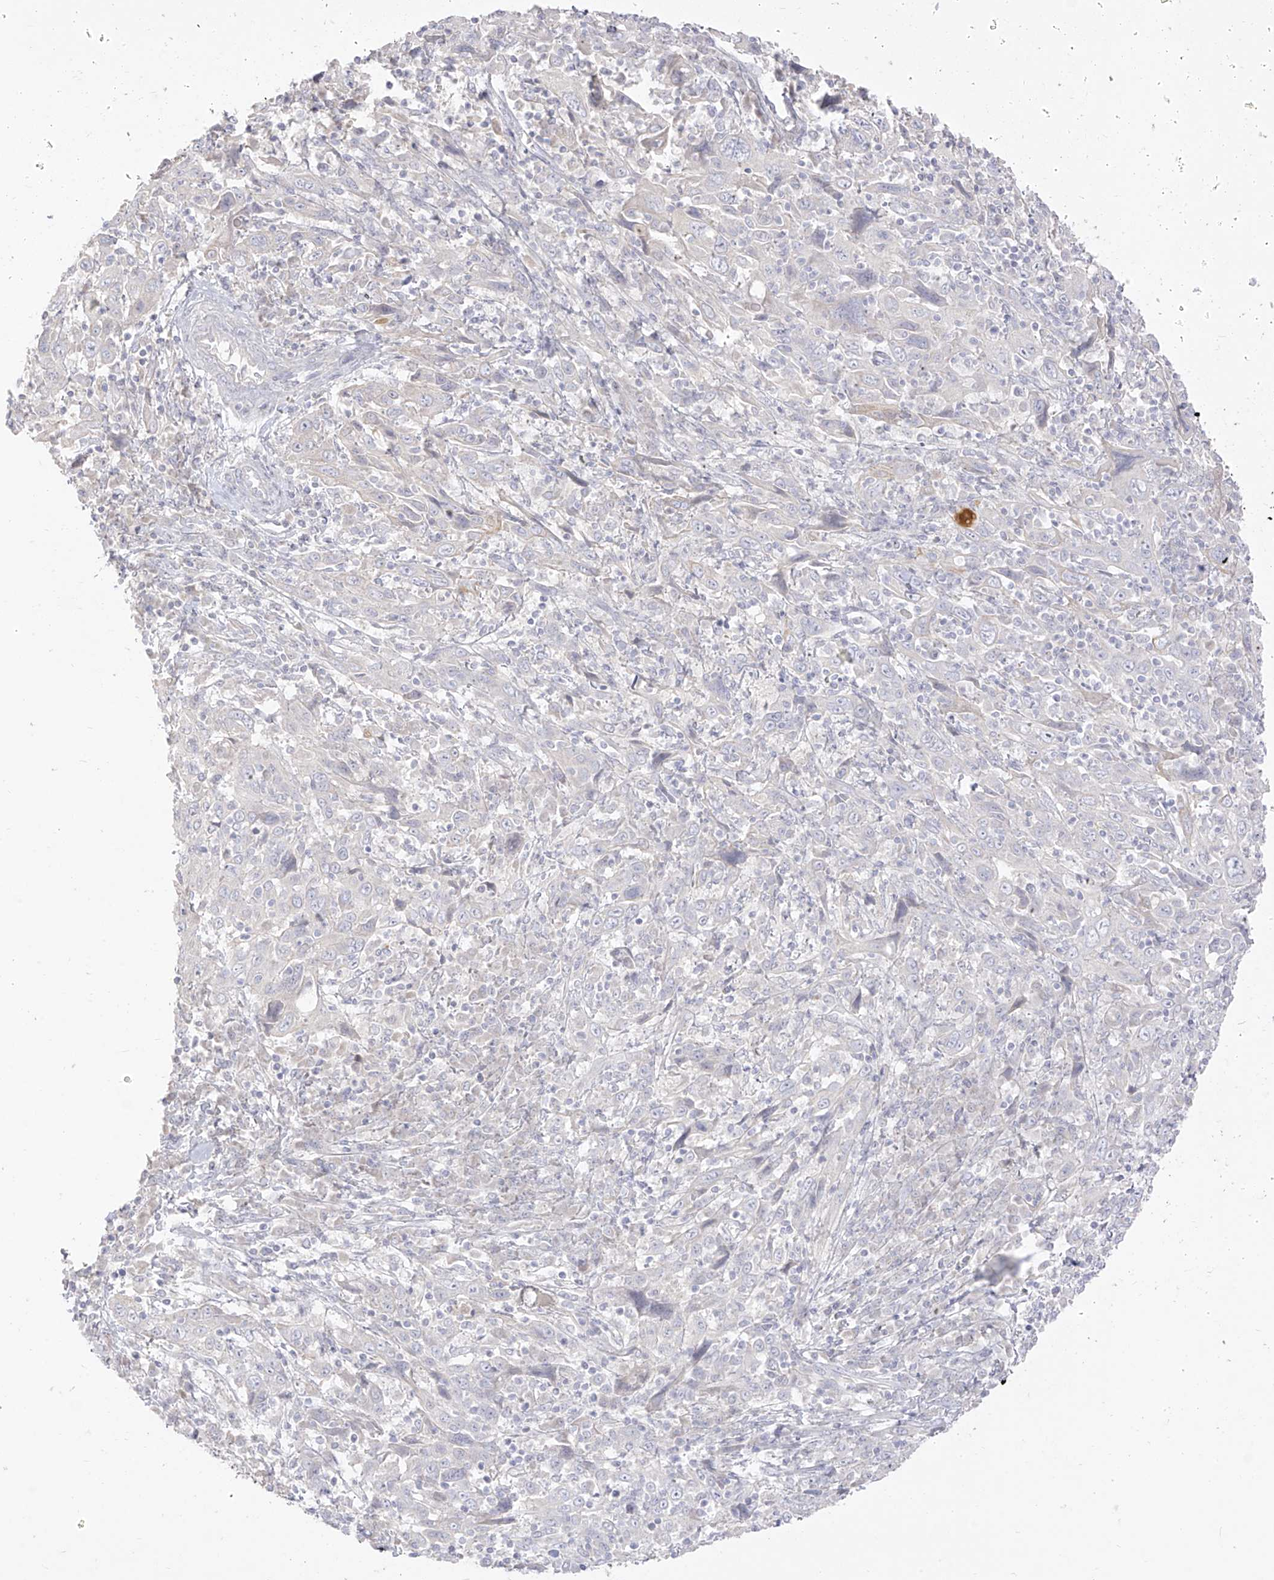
{"staining": {"intensity": "negative", "quantity": "none", "location": "none"}, "tissue": "cervical cancer", "cell_type": "Tumor cells", "image_type": "cancer", "snomed": [{"axis": "morphology", "description": "Squamous cell carcinoma, NOS"}, {"axis": "topography", "description": "Cervix"}], "caption": "An immunohistochemistry (IHC) photomicrograph of cervical cancer (squamous cell carcinoma) is shown. There is no staining in tumor cells of cervical cancer (squamous cell carcinoma).", "gene": "ARHGEF40", "patient": {"sex": "female", "age": 46}}